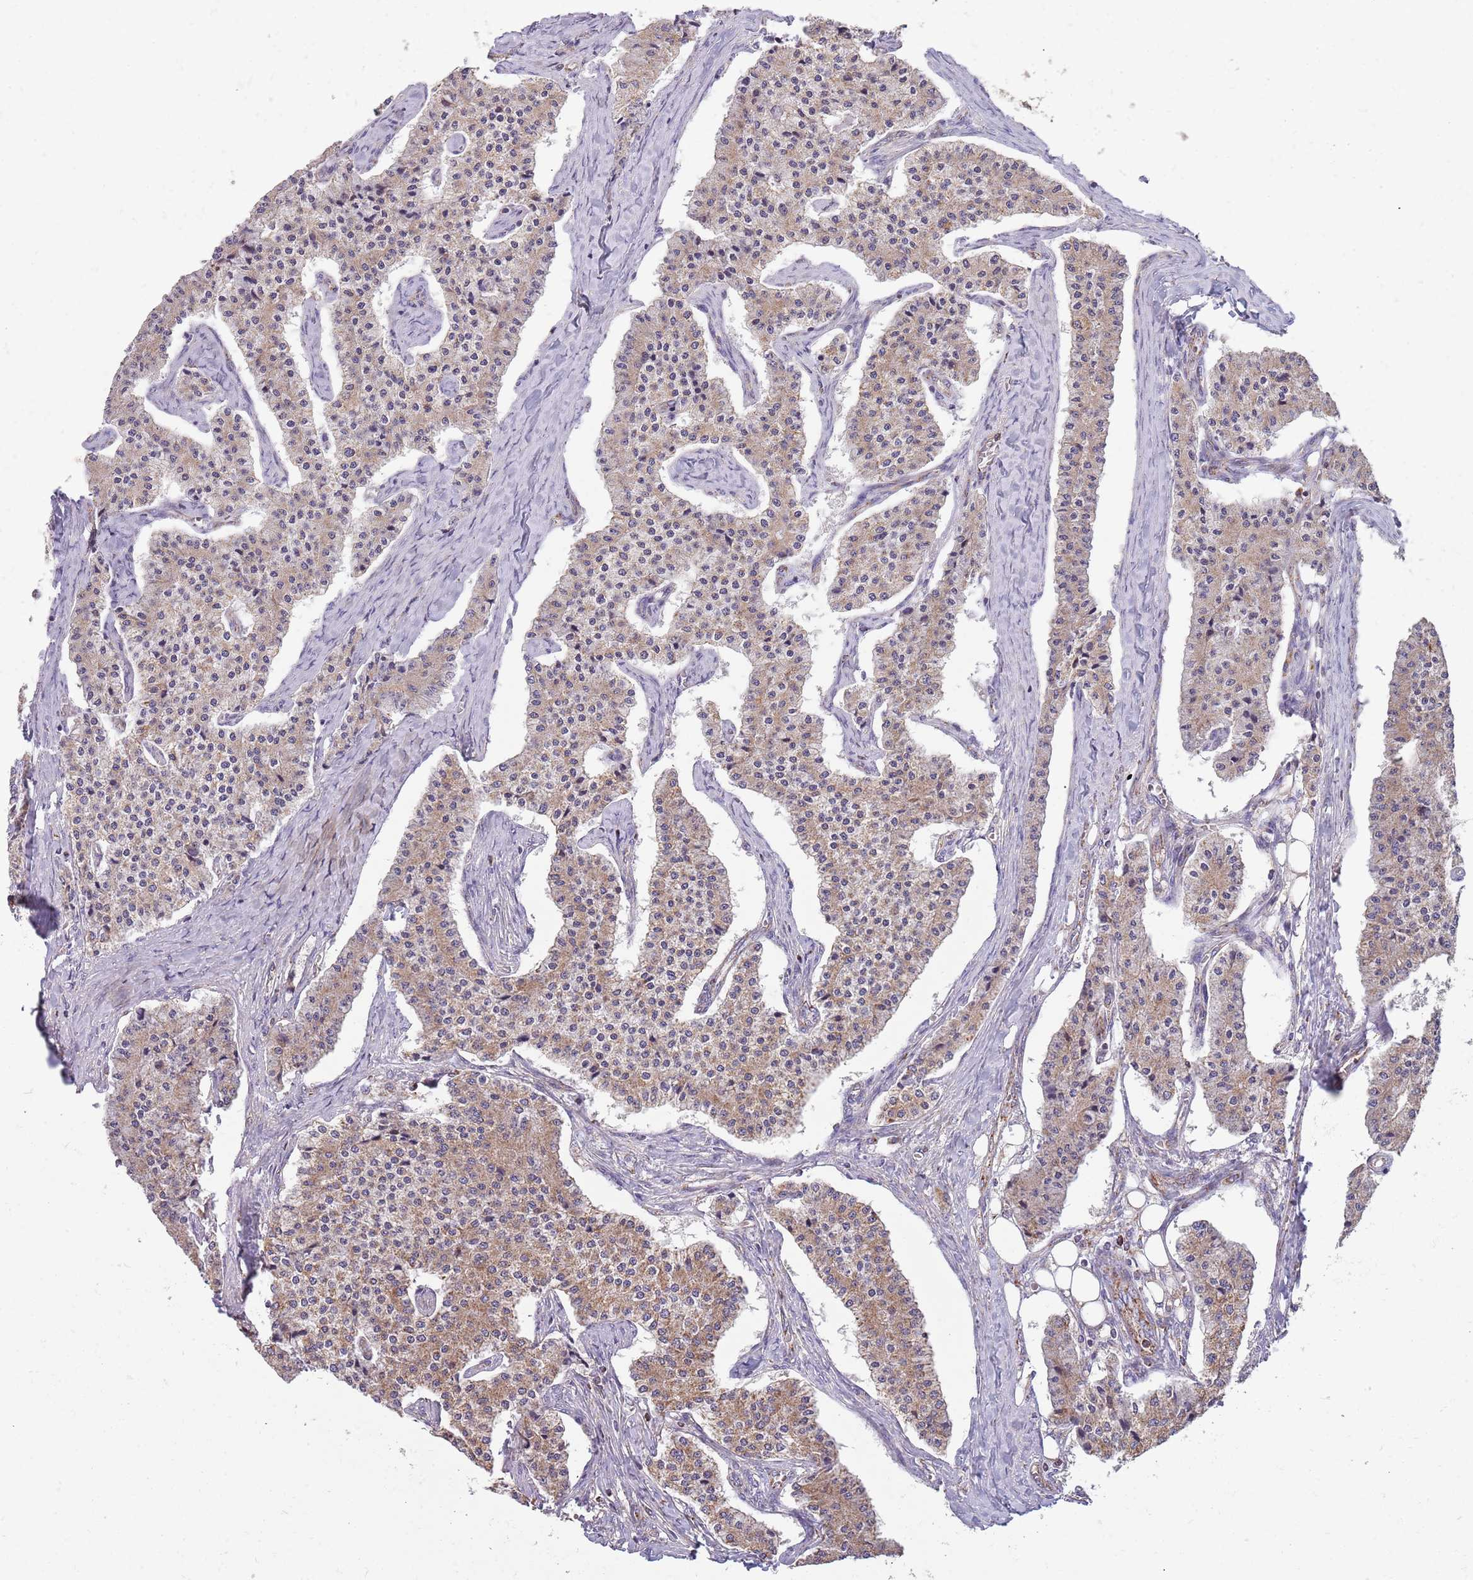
{"staining": {"intensity": "moderate", "quantity": ">75%", "location": "cytoplasmic/membranous"}, "tissue": "carcinoid", "cell_type": "Tumor cells", "image_type": "cancer", "snomed": [{"axis": "morphology", "description": "Carcinoid, malignant, NOS"}, {"axis": "topography", "description": "Colon"}], "caption": "This photomicrograph exhibits carcinoid stained with IHC to label a protein in brown. The cytoplasmic/membranous of tumor cells show moderate positivity for the protein. Nuclei are counter-stained blue.", "gene": "VPS16", "patient": {"sex": "female", "age": 52}}